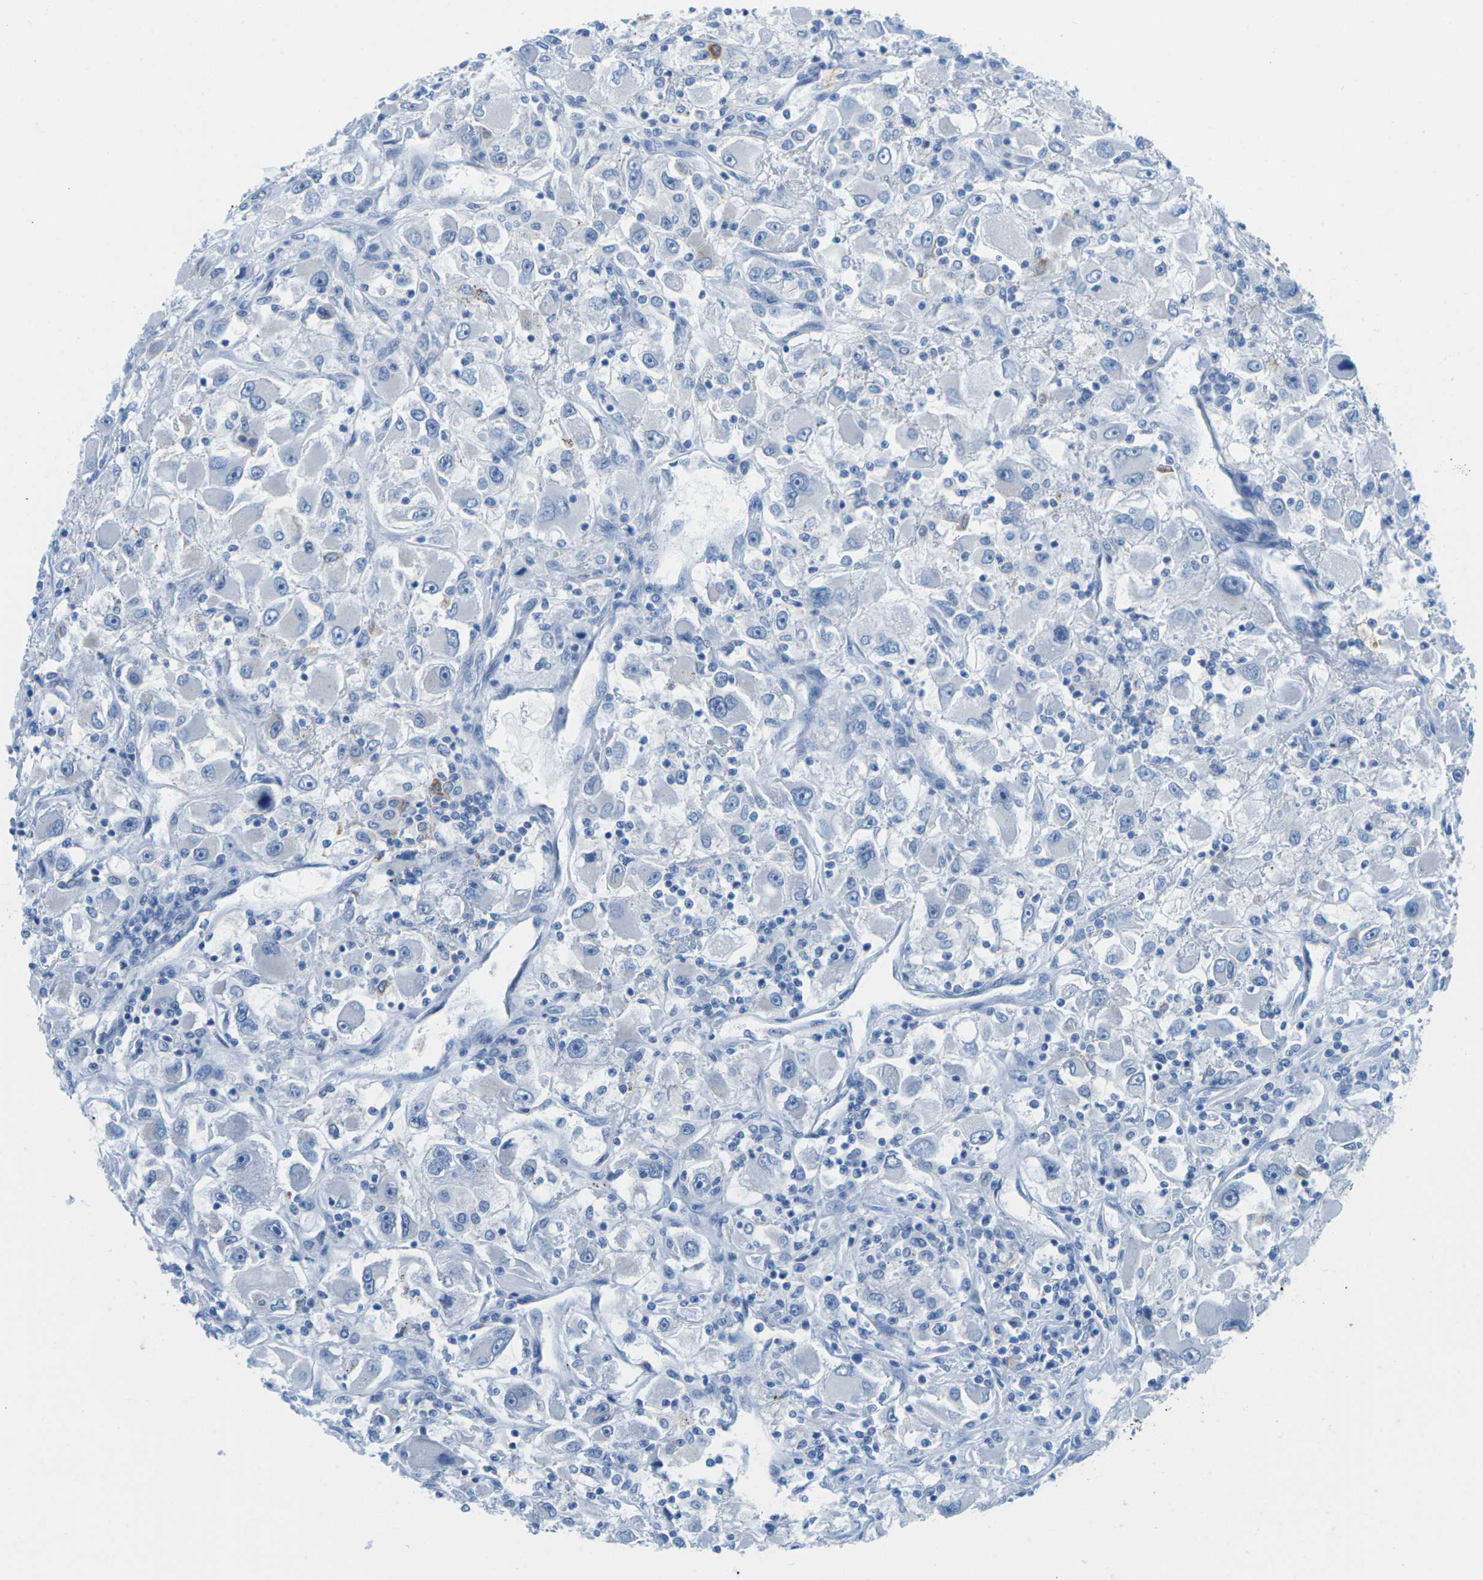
{"staining": {"intensity": "negative", "quantity": "none", "location": "none"}, "tissue": "renal cancer", "cell_type": "Tumor cells", "image_type": "cancer", "snomed": [{"axis": "morphology", "description": "Adenocarcinoma, NOS"}, {"axis": "topography", "description": "Kidney"}], "caption": "Immunohistochemistry photomicrograph of neoplastic tissue: human renal adenocarcinoma stained with DAB (3,3'-diaminobenzidine) reveals no significant protein staining in tumor cells. (Brightfield microscopy of DAB immunohistochemistry at high magnification).", "gene": "SYNGR2", "patient": {"sex": "female", "age": 52}}